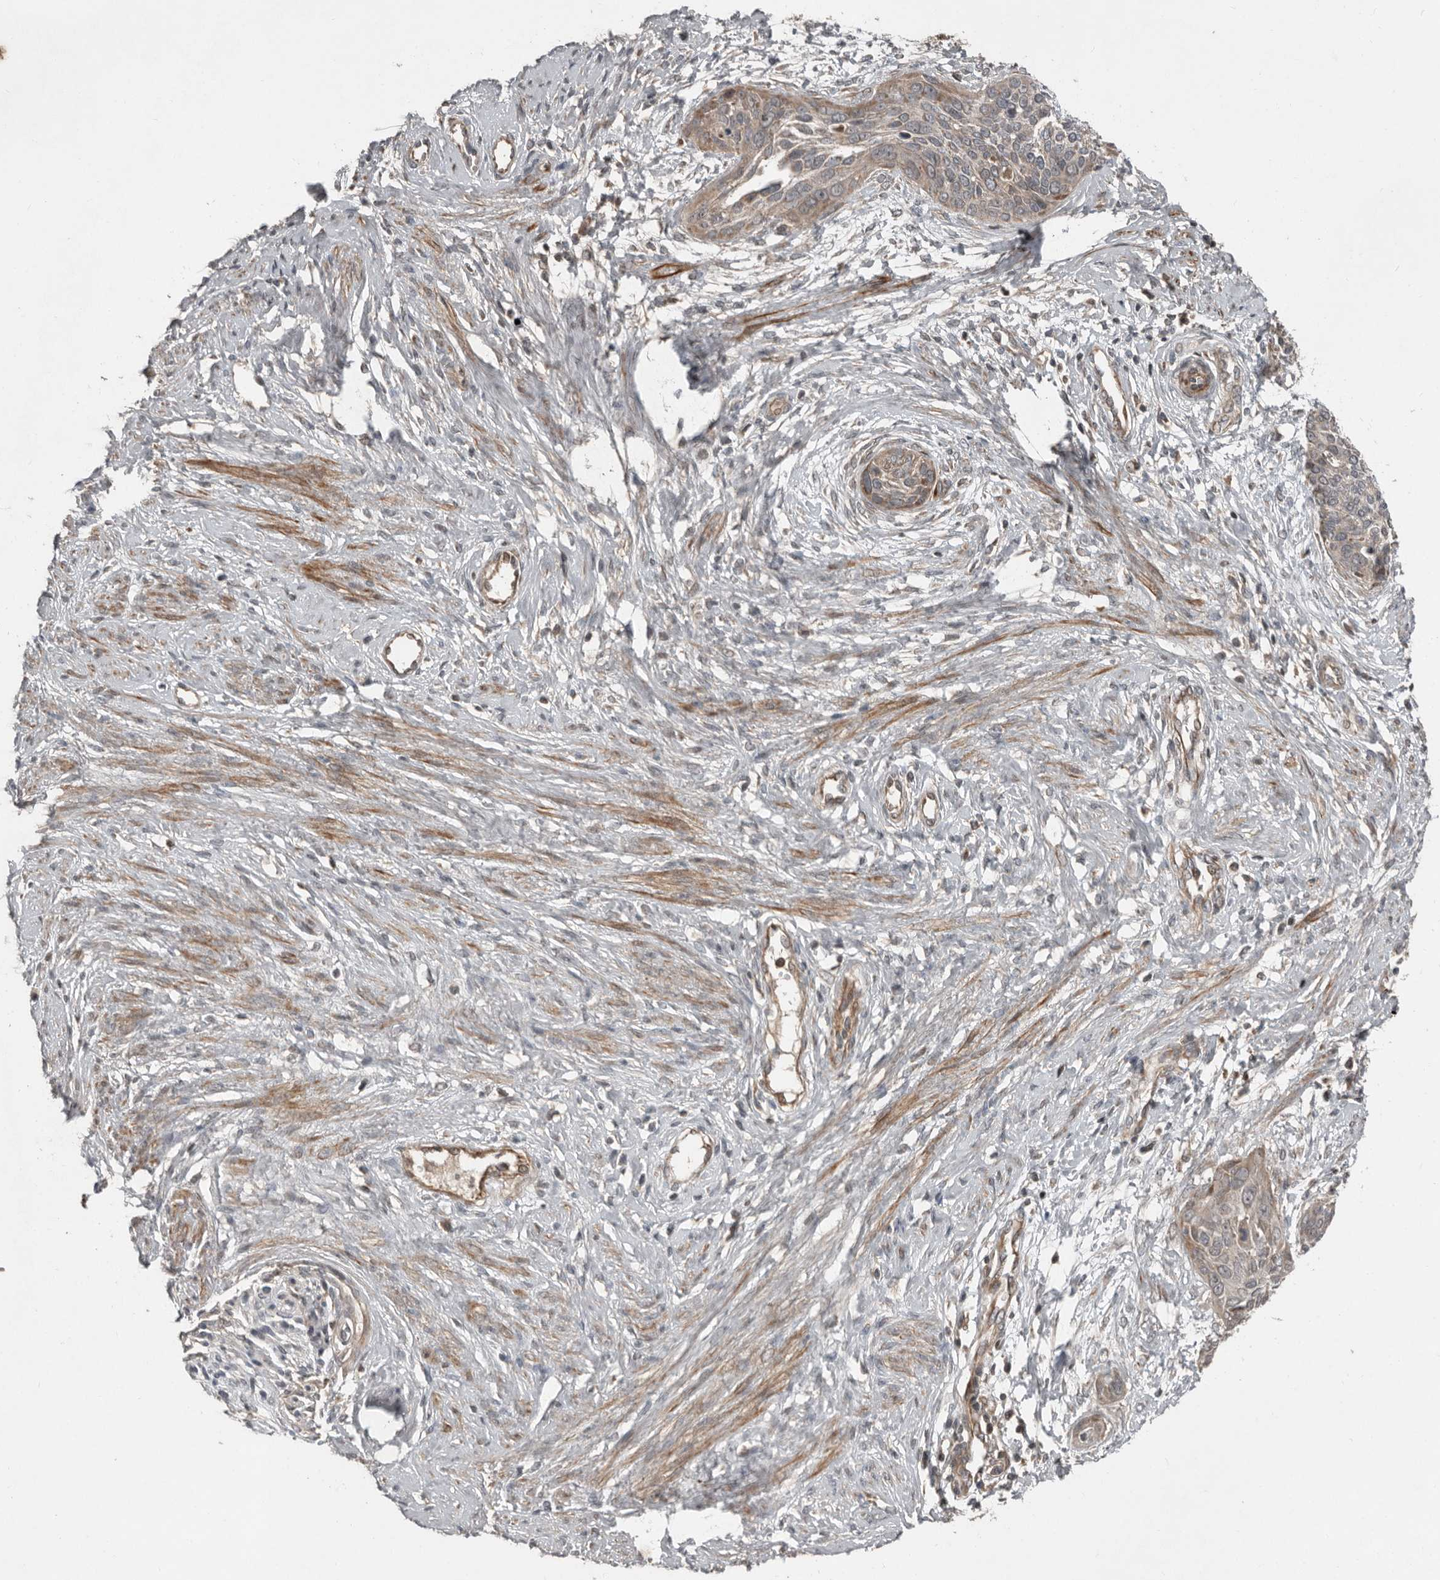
{"staining": {"intensity": "weak", "quantity": "<25%", "location": "cytoplasmic/membranous"}, "tissue": "cervical cancer", "cell_type": "Tumor cells", "image_type": "cancer", "snomed": [{"axis": "morphology", "description": "Squamous cell carcinoma, NOS"}, {"axis": "topography", "description": "Cervix"}], "caption": "A high-resolution micrograph shows IHC staining of cervical cancer, which reveals no significant staining in tumor cells. The staining was performed using DAB (3,3'-diaminobenzidine) to visualize the protein expression in brown, while the nuclei were stained in blue with hematoxylin (Magnification: 20x).", "gene": "SLC6A7", "patient": {"sex": "female", "age": 37}}